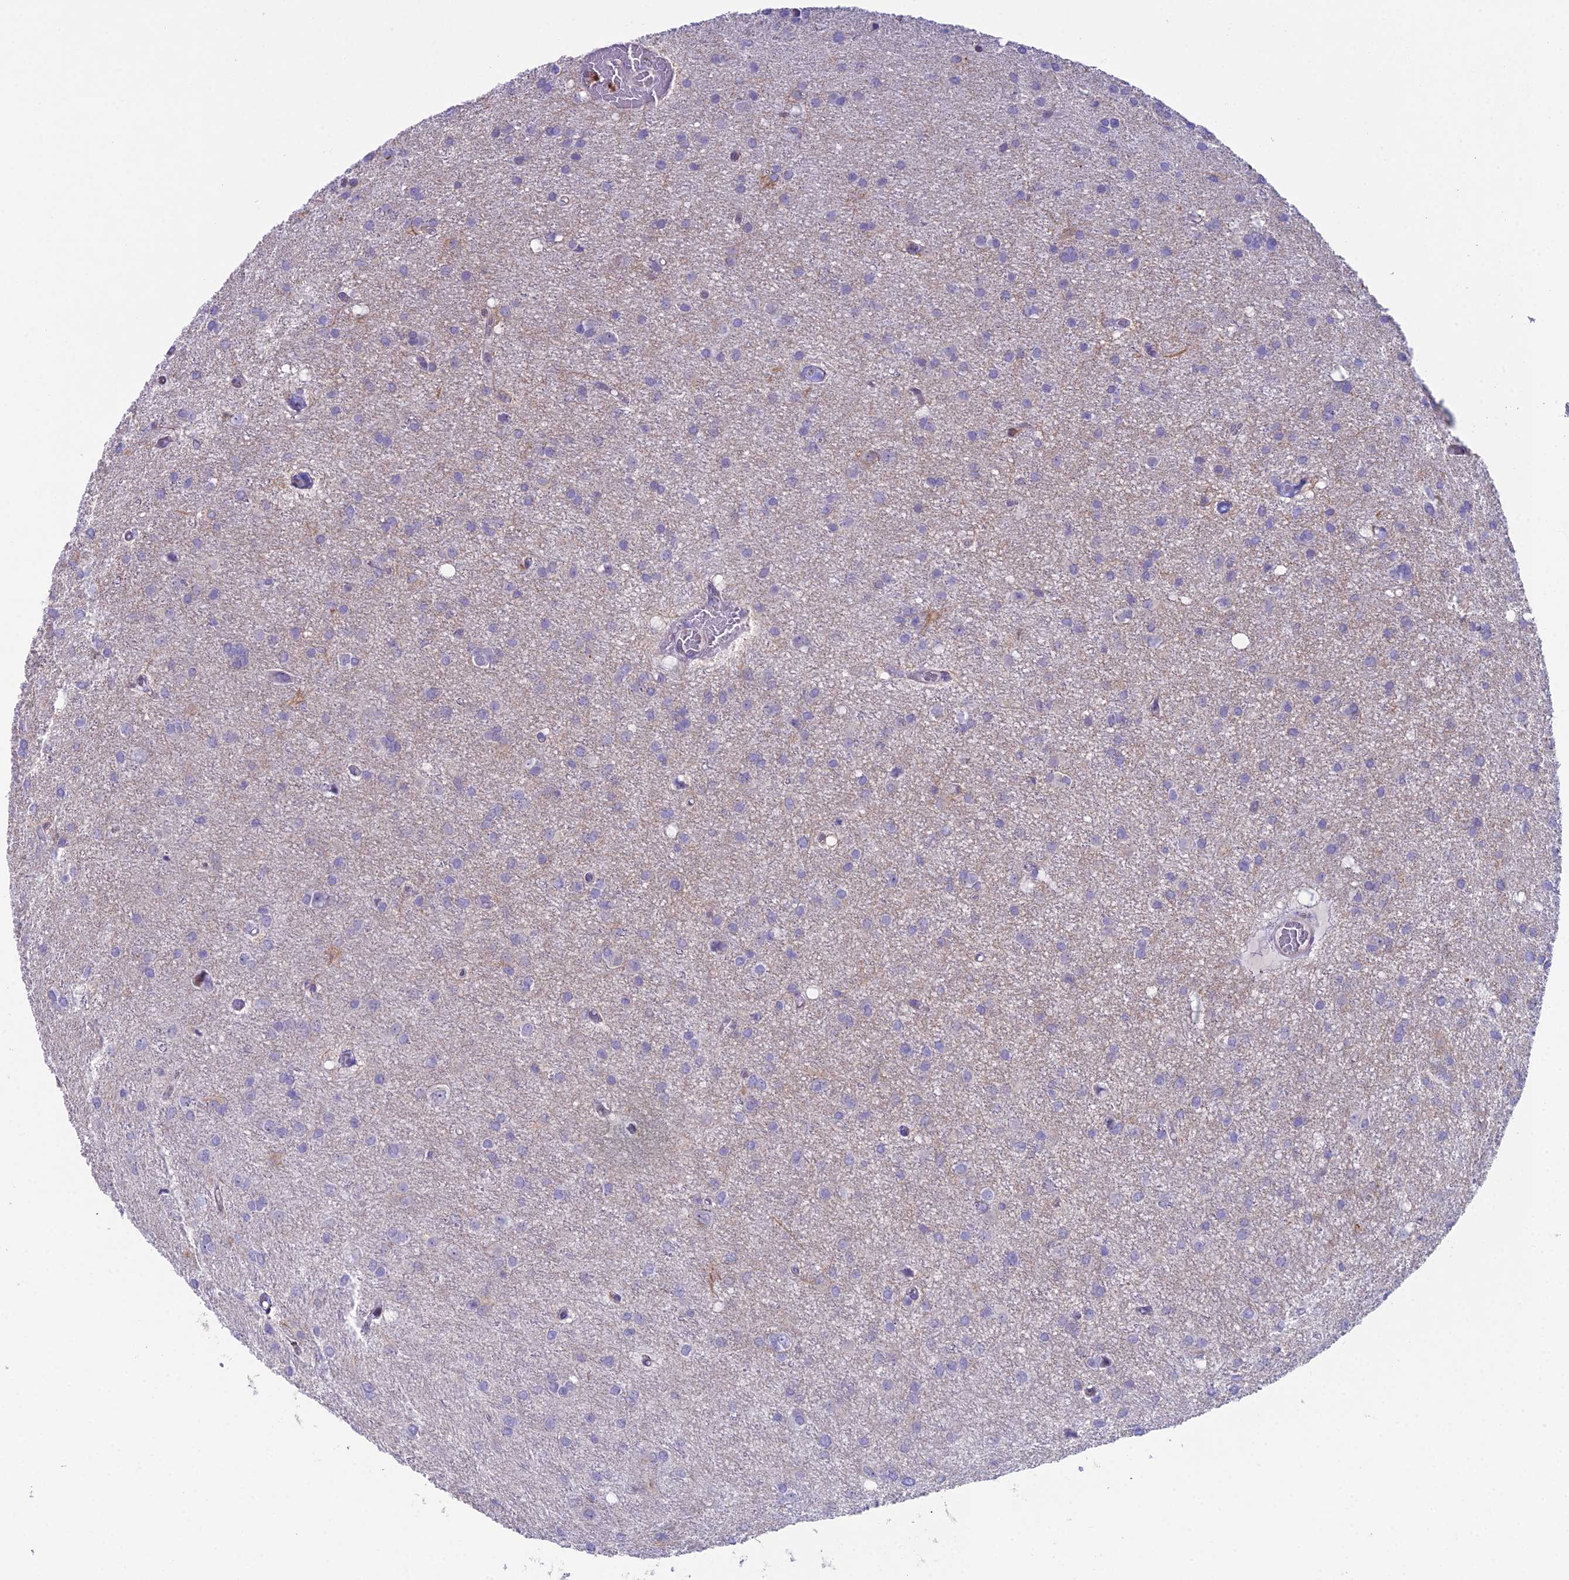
{"staining": {"intensity": "negative", "quantity": "none", "location": "none"}, "tissue": "glioma", "cell_type": "Tumor cells", "image_type": "cancer", "snomed": [{"axis": "morphology", "description": "Glioma, malignant, High grade"}, {"axis": "topography", "description": "Brain"}], "caption": "An immunohistochemistry (IHC) image of glioma is shown. There is no staining in tumor cells of glioma.", "gene": "CC2D2A", "patient": {"sex": "female", "age": 50}}